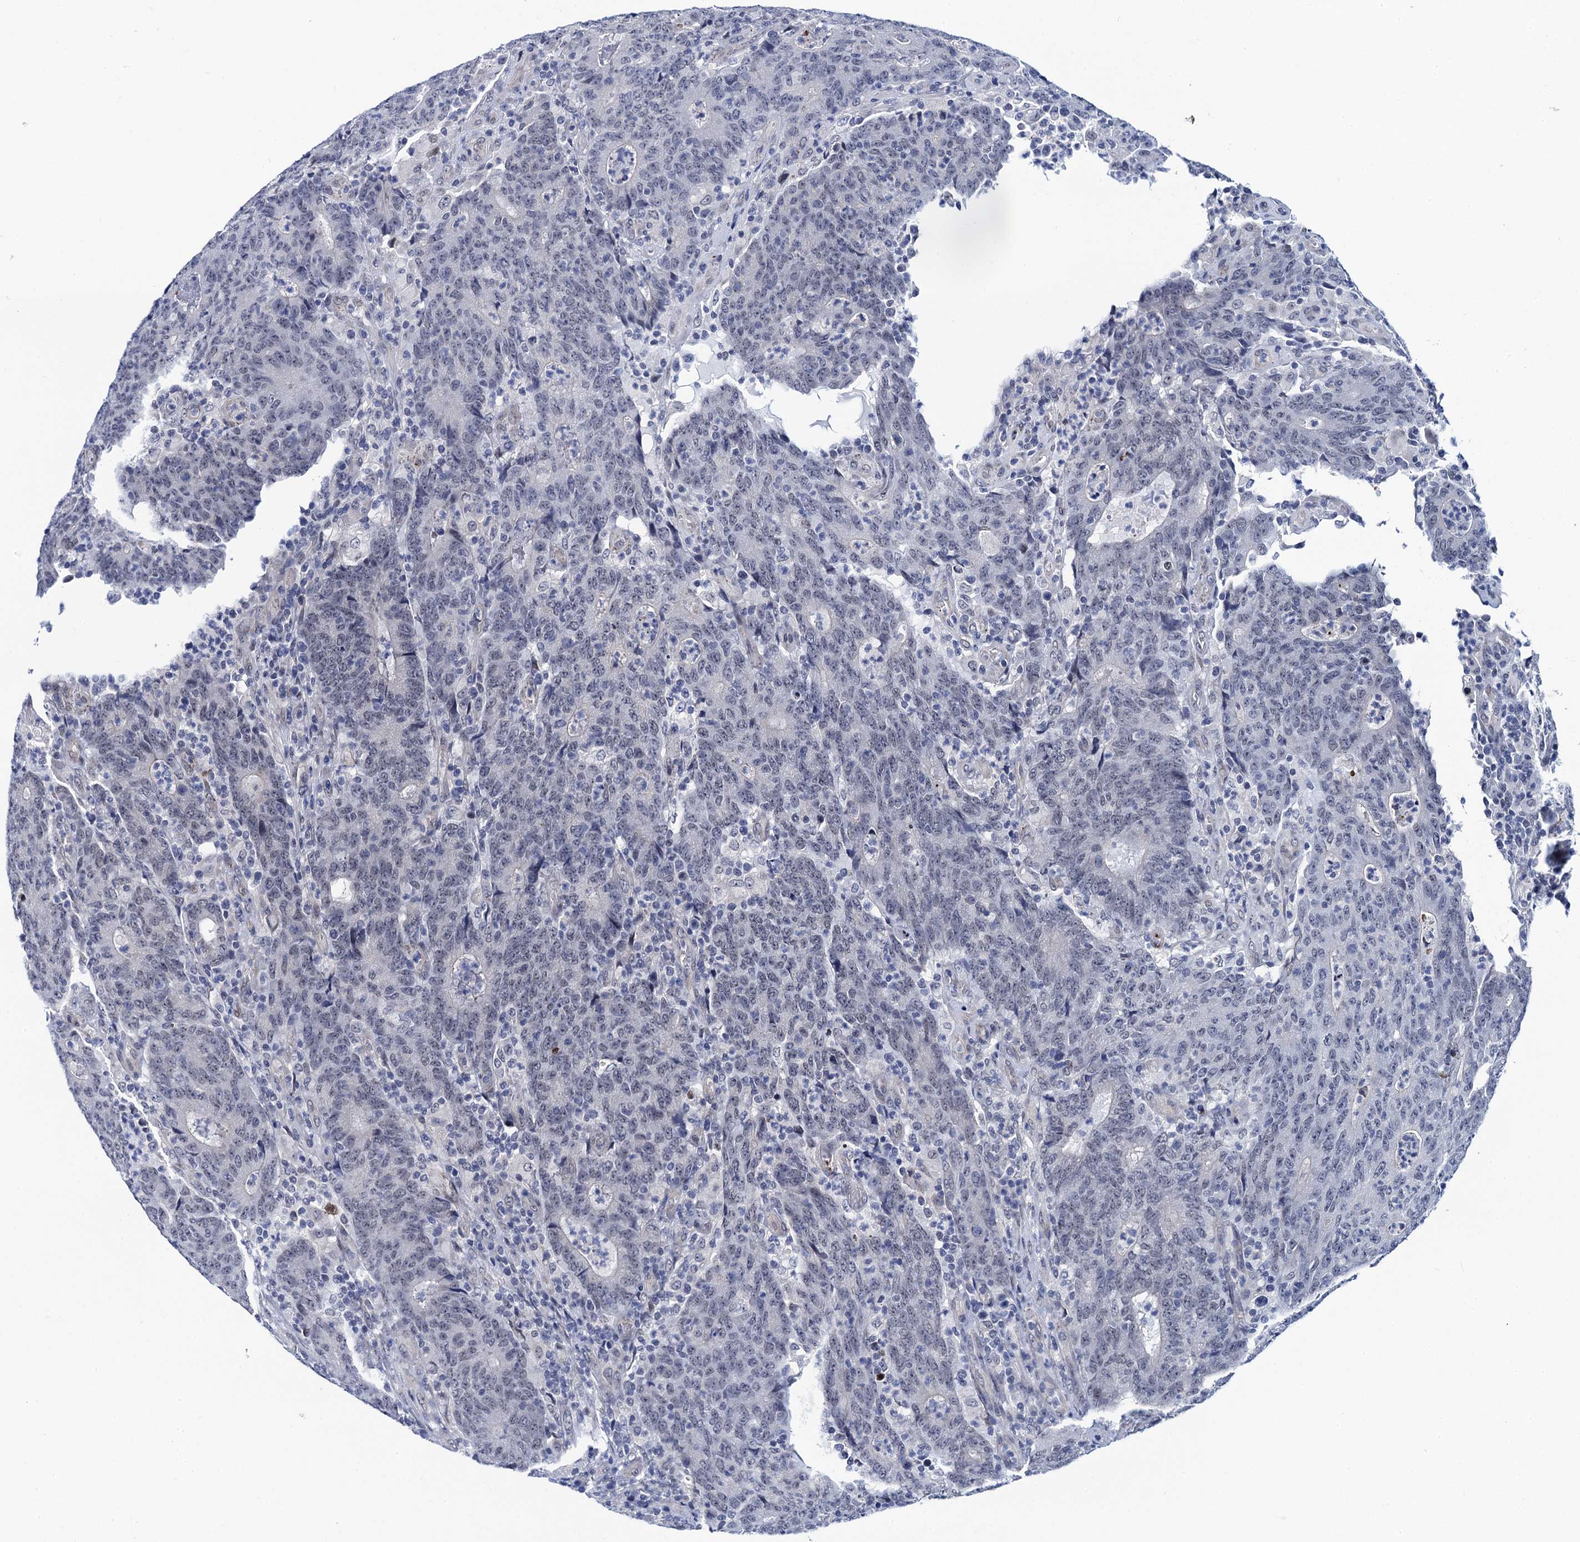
{"staining": {"intensity": "negative", "quantity": "none", "location": "none"}, "tissue": "colorectal cancer", "cell_type": "Tumor cells", "image_type": "cancer", "snomed": [{"axis": "morphology", "description": "Adenocarcinoma, NOS"}, {"axis": "topography", "description": "Colon"}], "caption": "Immunohistochemistry of human colorectal cancer shows no expression in tumor cells.", "gene": "C16orf87", "patient": {"sex": "female", "age": 75}}